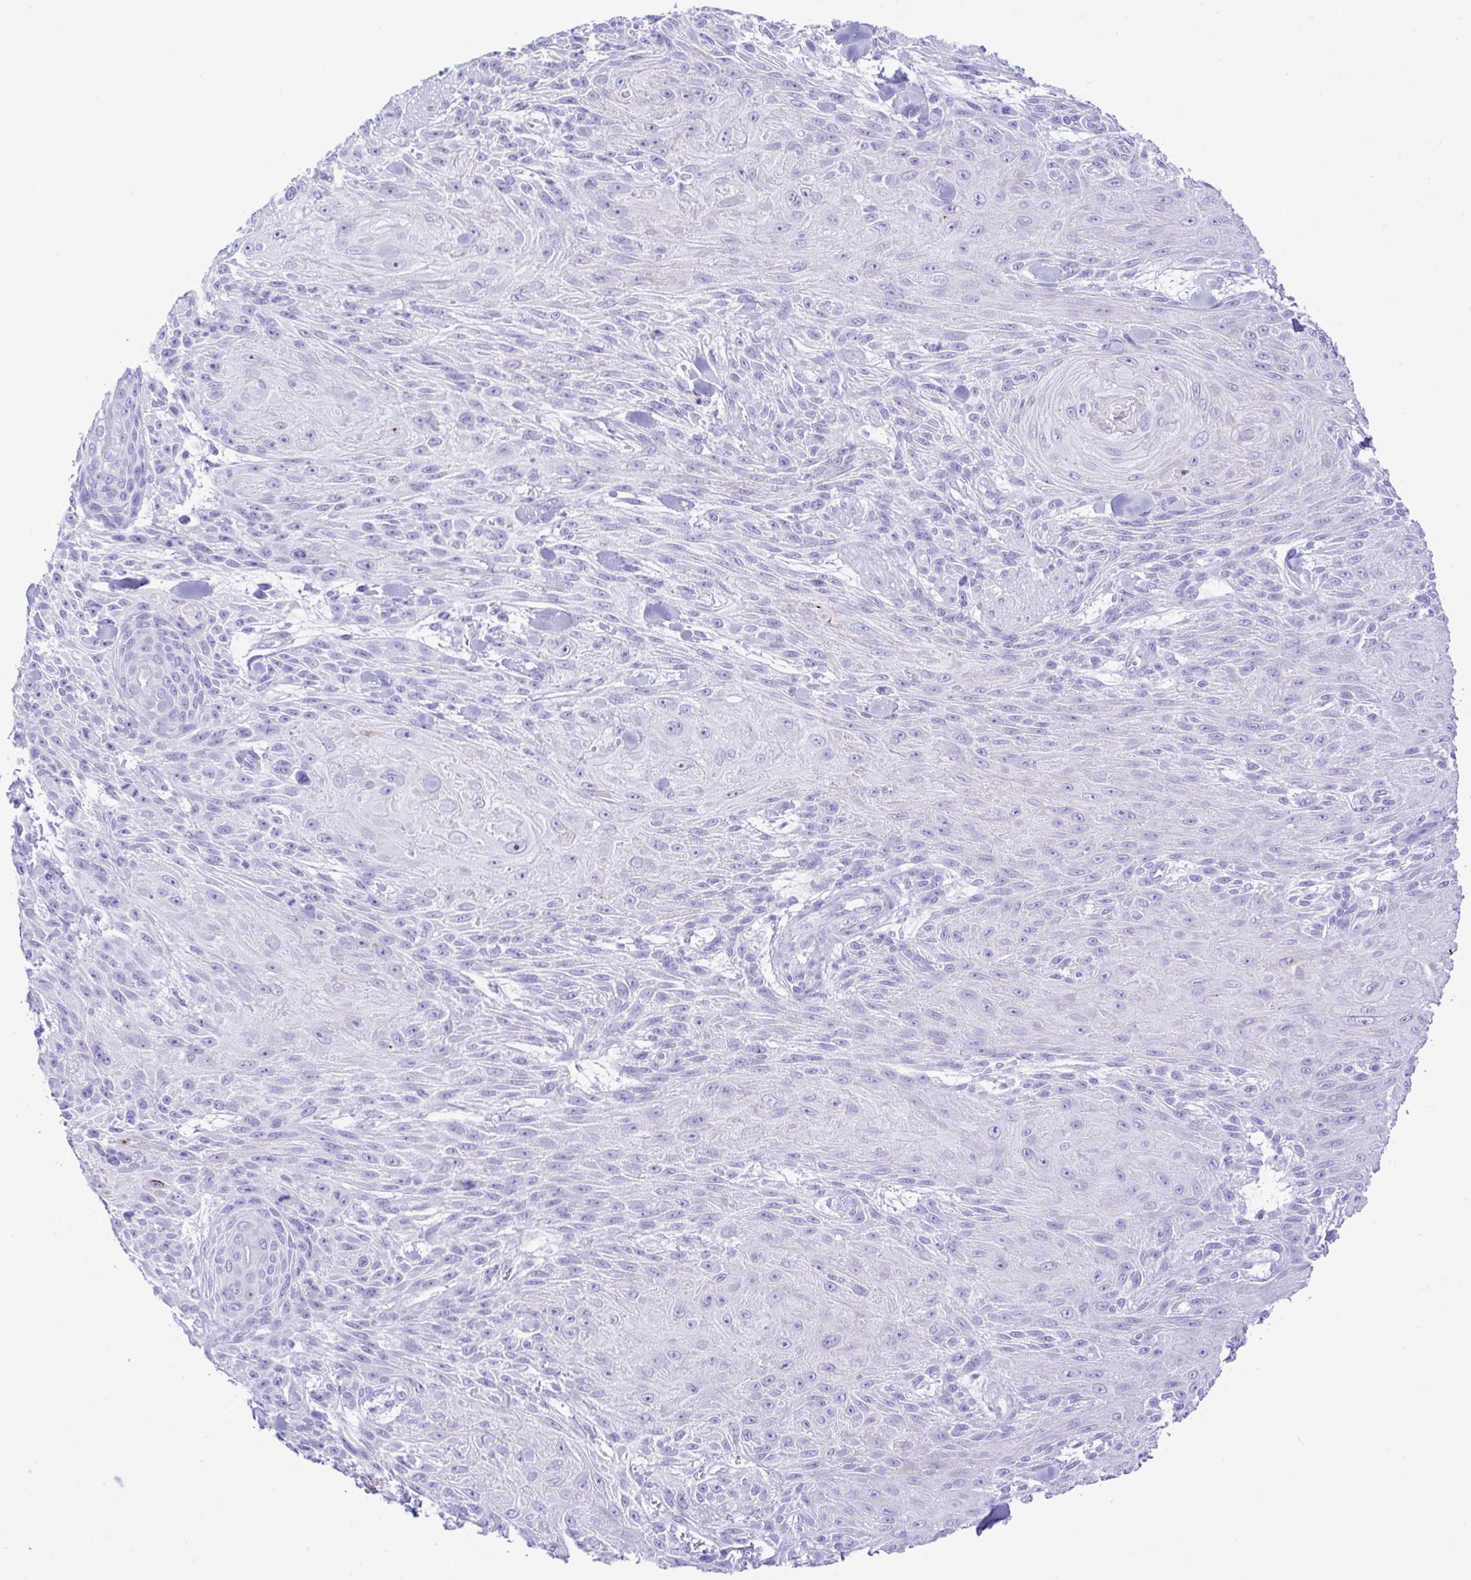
{"staining": {"intensity": "negative", "quantity": "none", "location": "none"}, "tissue": "skin cancer", "cell_type": "Tumor cells", "image_type": "cancer", "snomed": [{"axis": "morphology", "description": "Squamous cell carcinoma, NOS"}, {"axis": "topography", "description": "Skin"}], "caption": "High magnification brightfield microscopy of skin squamous cell carcinoma stained with DAB (3,3'-diaminobenzidine) (brown) and counterstained with hematoxylin (blue): tumor cells show no significant expression.", "gene": "SELENOV", "patient": {"sex": "male", "age": 88}}